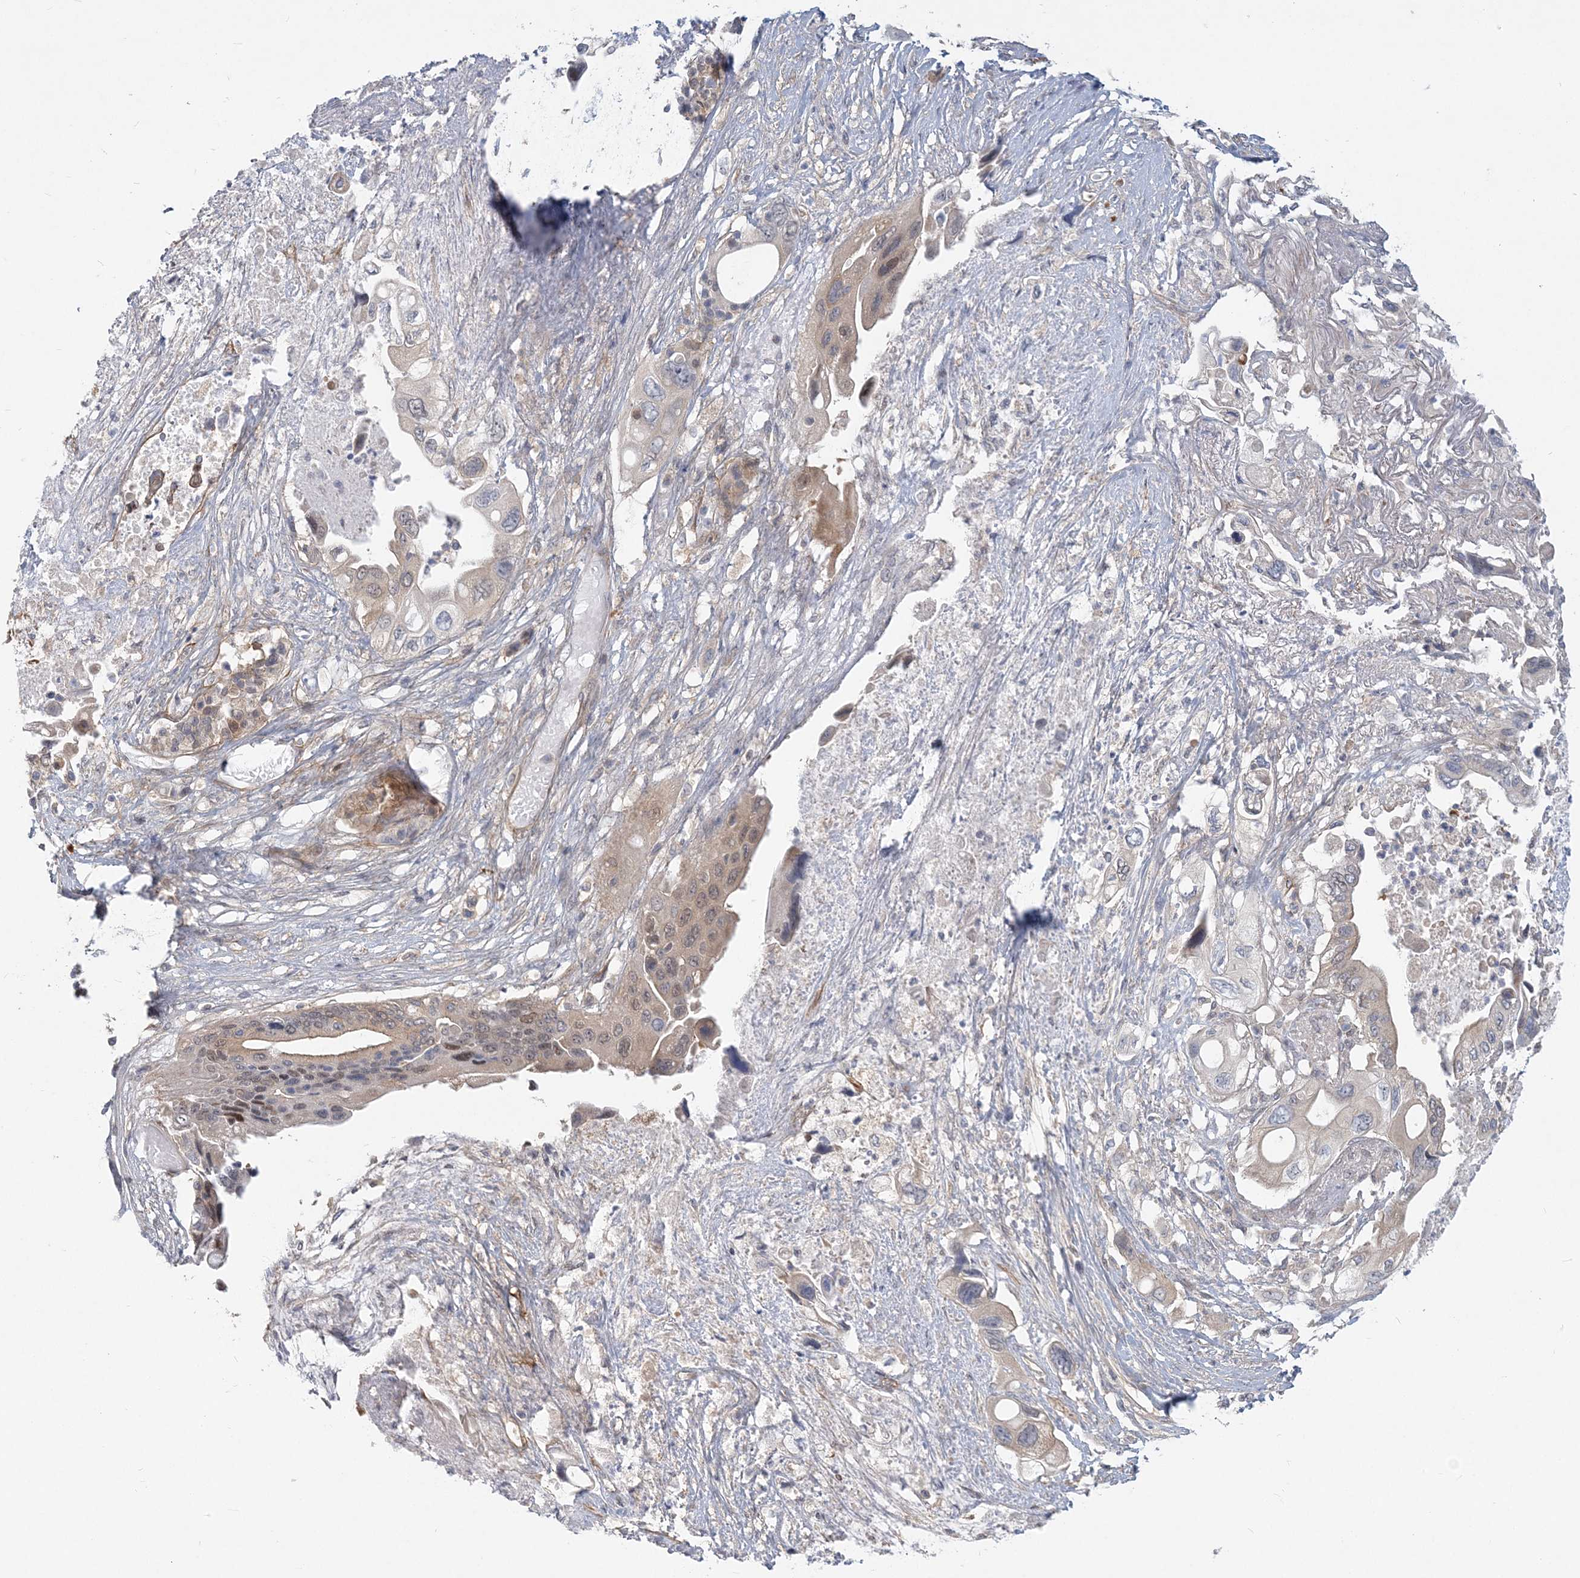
{"staining": {"intensity": "weak", "quantity": "<25%", "location": "cytoplasmic/membranous,nuclear"}, "tissue": "pancreatic cancer", "cell_type": "Tumor cells", "image_type": "cancer", "snomed": [{"axis": "morphology", "description": "Adenocarcinoma, NOS"}, {"axis": "topography", "description": "Pancreas"}], "caption": "Immunohistochemistry (IHC) histopathology image of human pancreatic adenocarcinoma stained for a protein (brown), which shows no staining in tumor cells. The staining was performed using DAB to visualize the protein expression in brown, while the nuclei were stained in blue with hematoxylin (Magnification: 20x).", "gene": "GMPPA", "patient": {"sex": "male", "age": 66}}